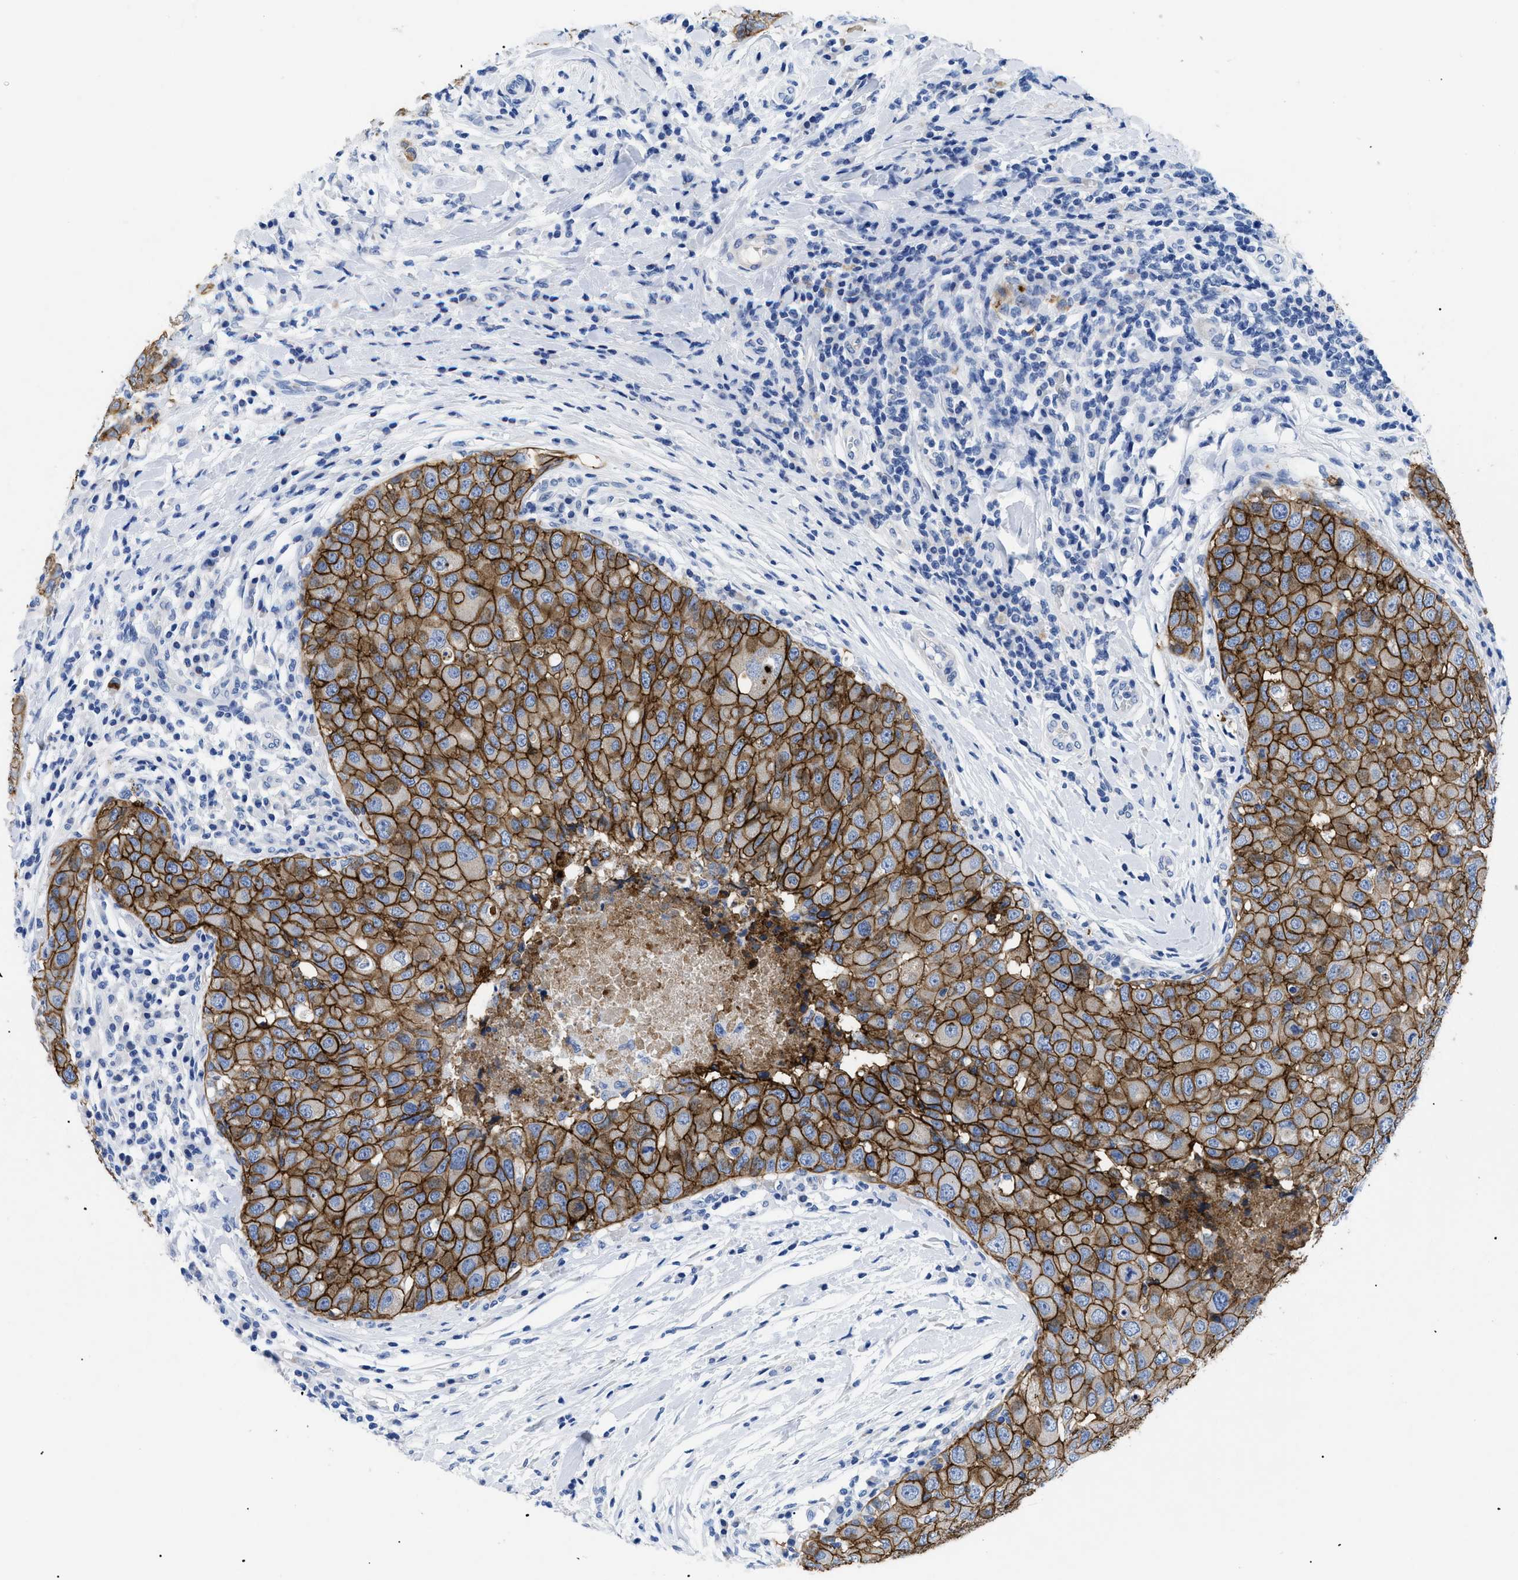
{"staining": {"intensity": "strong", "quantity": ">75%", "location": "cytoplasmic/membranous"}, "tissue": "breast cancer", "cell_type": "Tumor cells", "image_type": "cancer", "snomed": [{"axis": "morphology", "description": "Duct carcinoma"}, {"axis": "topography", "description": "Breast"}], "caption": "This image demonstrates immunohistochemistry (IHC) staining of human breast cancer, with high strong cytoplasmic/membranous staining in about >75% of tumor cells.", "gene": "TMEM68", "patient": {"sex": "female", "age": 27}}